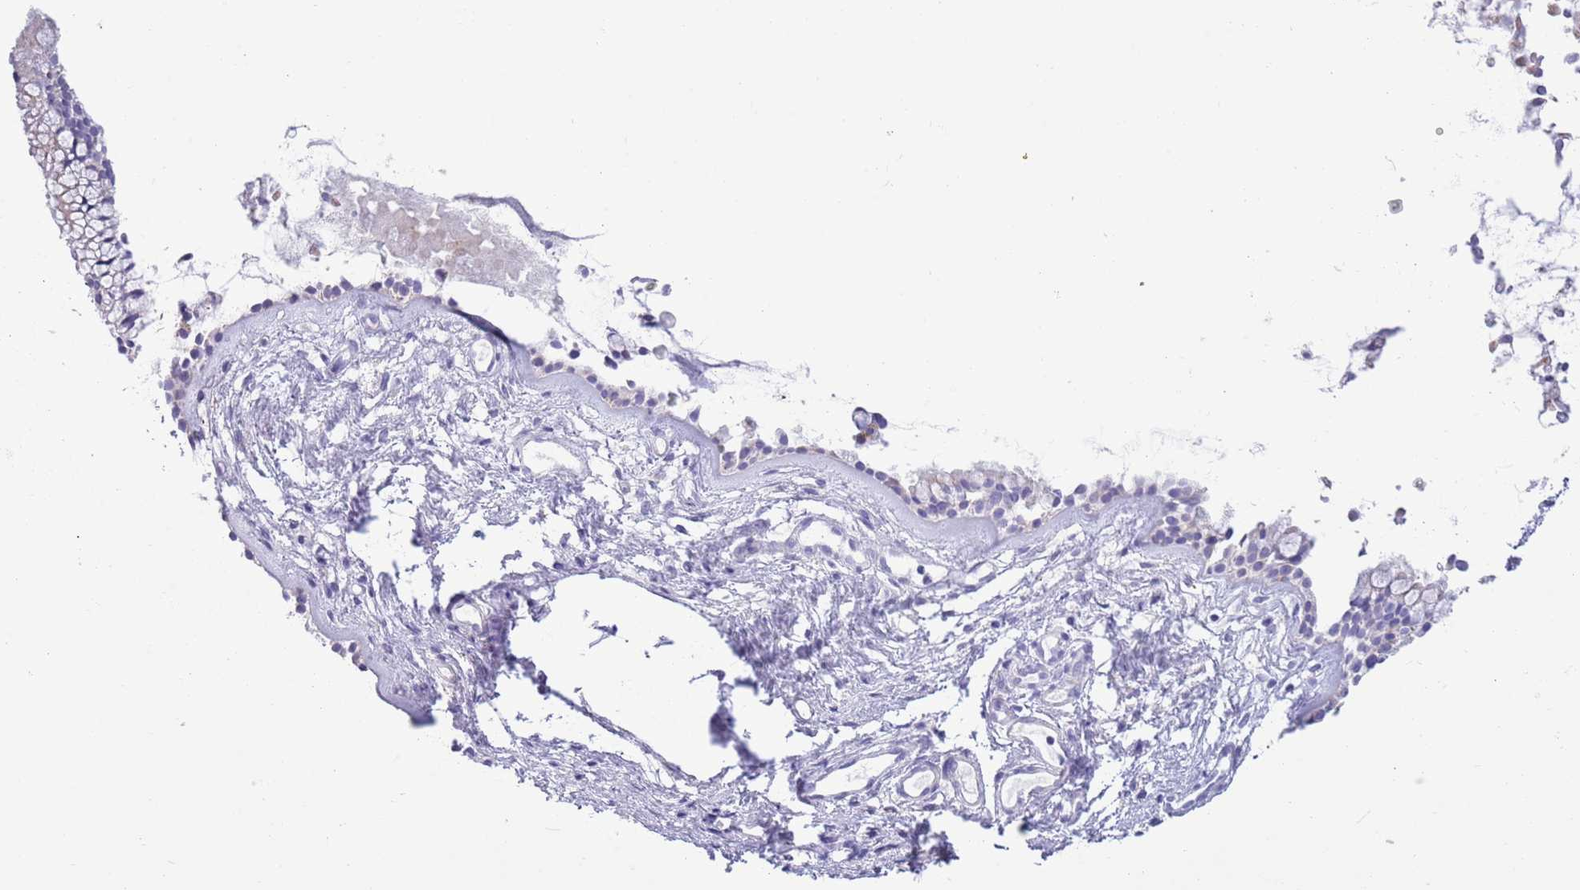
{"staining": {"intensity": "negative", "quantity": "none", "location": "none"}, "tissue": "nasopharynx", "cell_type": "Respiratory epithelial cells", "image_type": "normal", "snomed": [{"axis": "morphology", "description": "Normal tissue, NOS"}, {"axis": "topography", "description": "Nasopharynx"}], "caption": "This histopathology image is of benign nasopharynx stained with IHC to label a protein in brown with the nuclei are counter-stained blue. There is no expression in respiratory epithelial cells.", "gene": "MOCOS", "patient": {"sex": "male", "age": 82}}